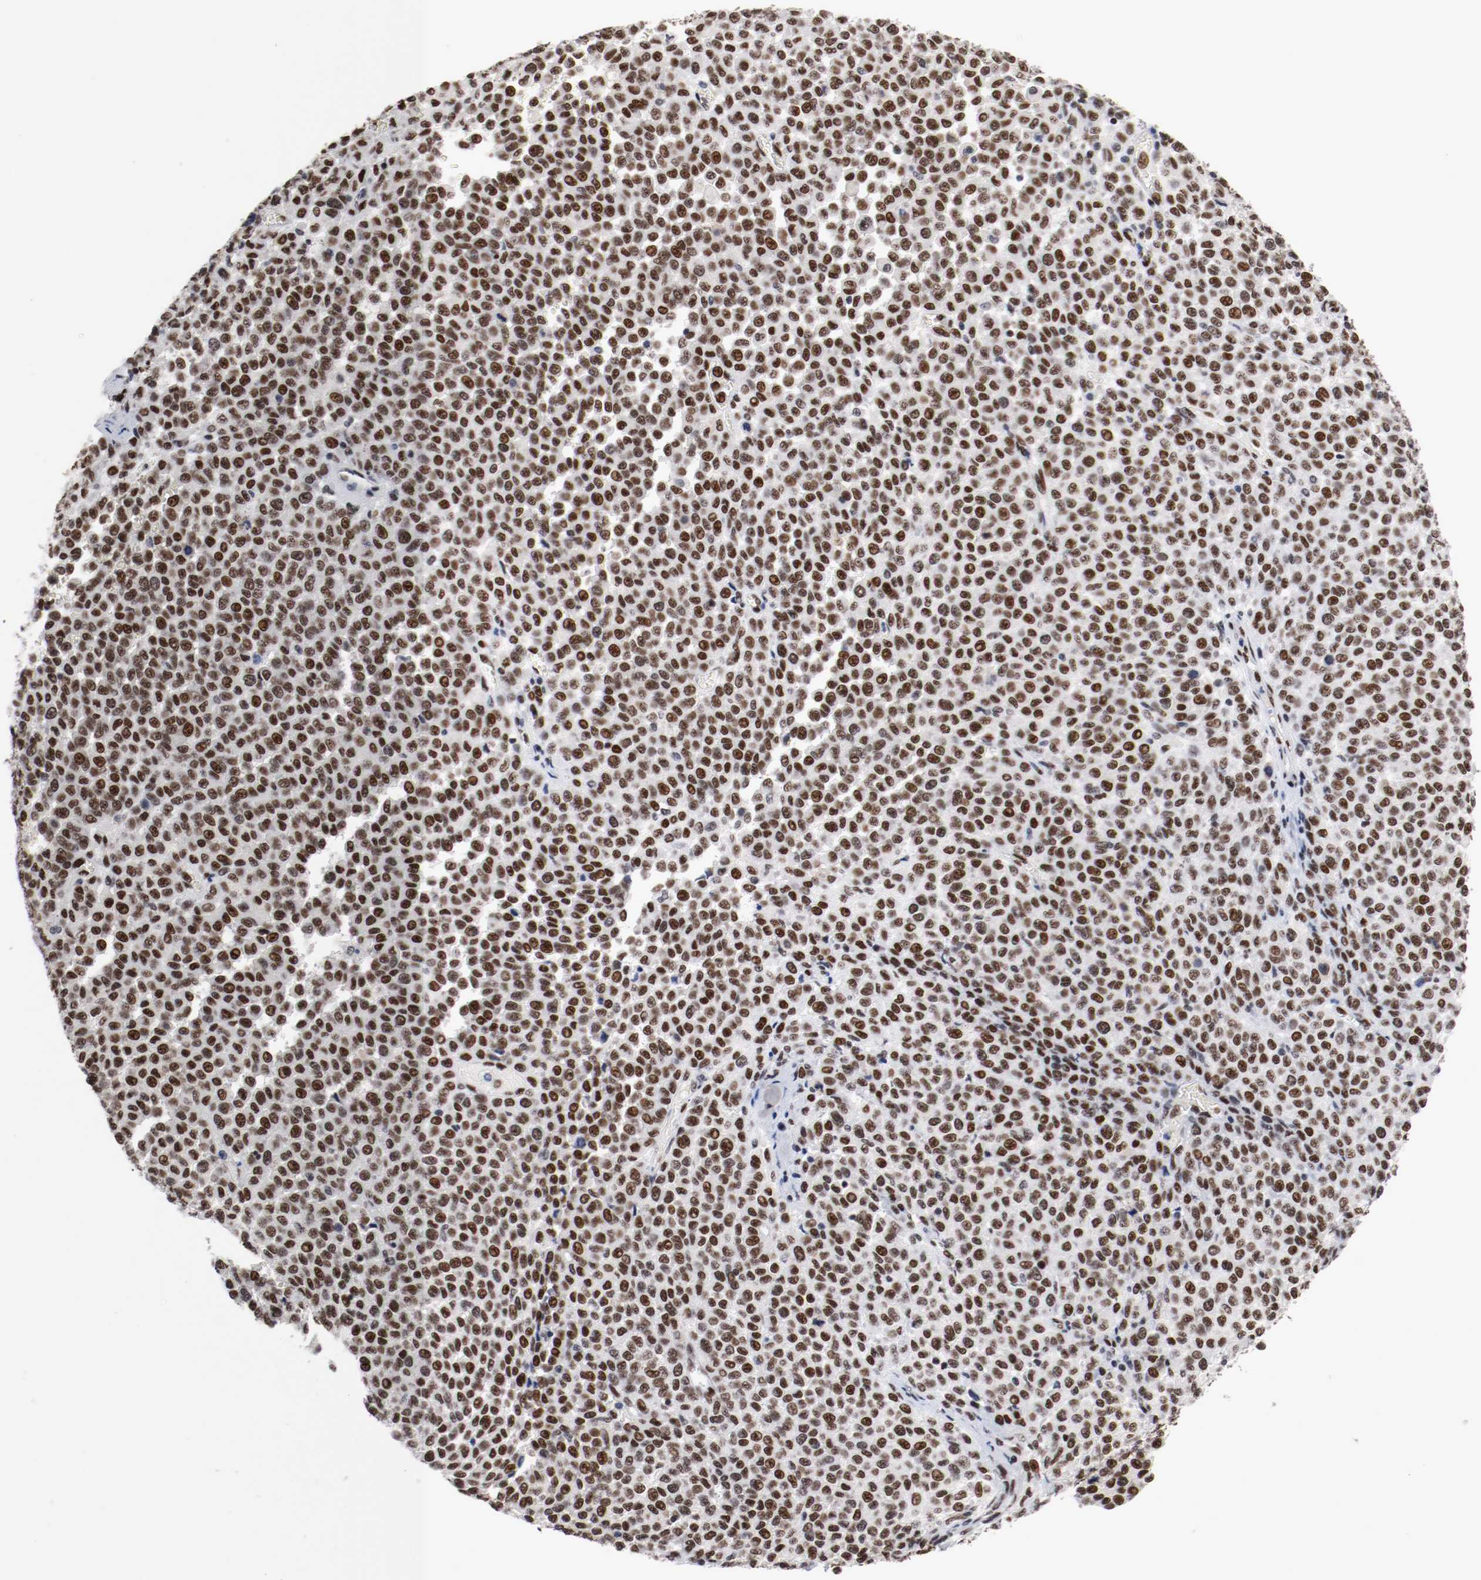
{"staining": {"intensity": "strong", "quantity": ">75%", "location": "nuclear"}, "tissue": "melanoma", "cell_type": "Tumor cells", "image_type": "cancer", "snomed": [{"axis": "morphology", "description": "Malignant melanoma, Metastatic site"}, {"axis": "topography", "description": "Pancreas"}], "caption": "Approximately >75% of tumor cells in malignant melanoma (metastatic site) display strong nuclear protein expression as visualized by brown immunohistochemical staining.", "gene": "MEF2D", "patient": {"sex": "female", "age": 30}}